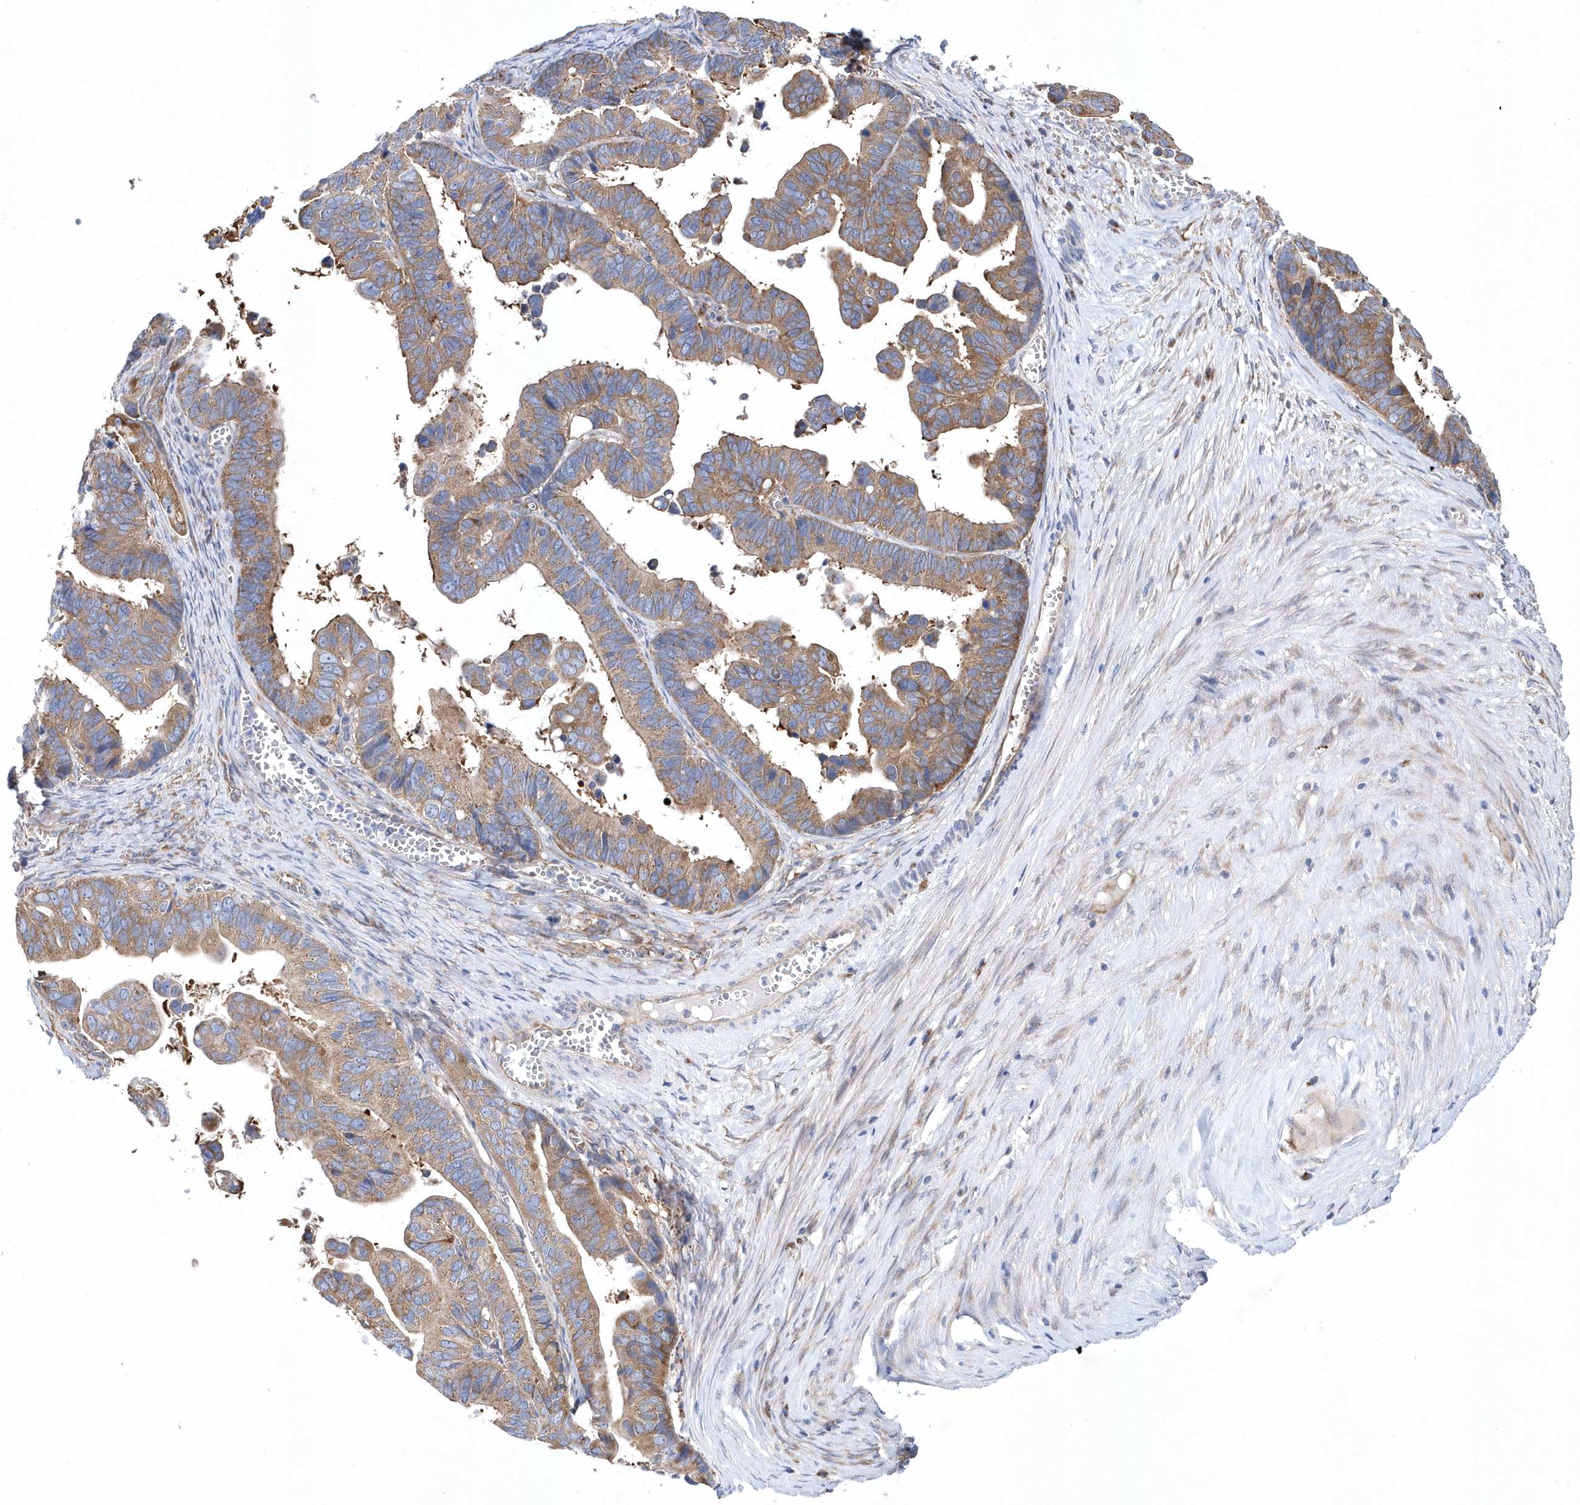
{"staining": {"intensity": "moderate", "quantity": ">75%", "location": "cytoplasmic/membranous"}, "tissue": "ovarian cancer", "cell_type": "Tumor cells", "image_type": "cancer", "snomed": [{"axis": "morphology", "description": "Cystadenocarcinoma, serous, NOS"}, {"axis": "topography", "description": "Ovary"}], "caption": "The micrograph displays immunohistochemical staining of serous cystadenocarcinoma (ovarian). There is moderate cytoplasmic/membranous positivity is appreciated in approximately >75% of tumor cells. (IHC, brightfield microscopy, high magnification).", "gene": "JKAMP", "patient": {"sex": "female", "age": 56}}